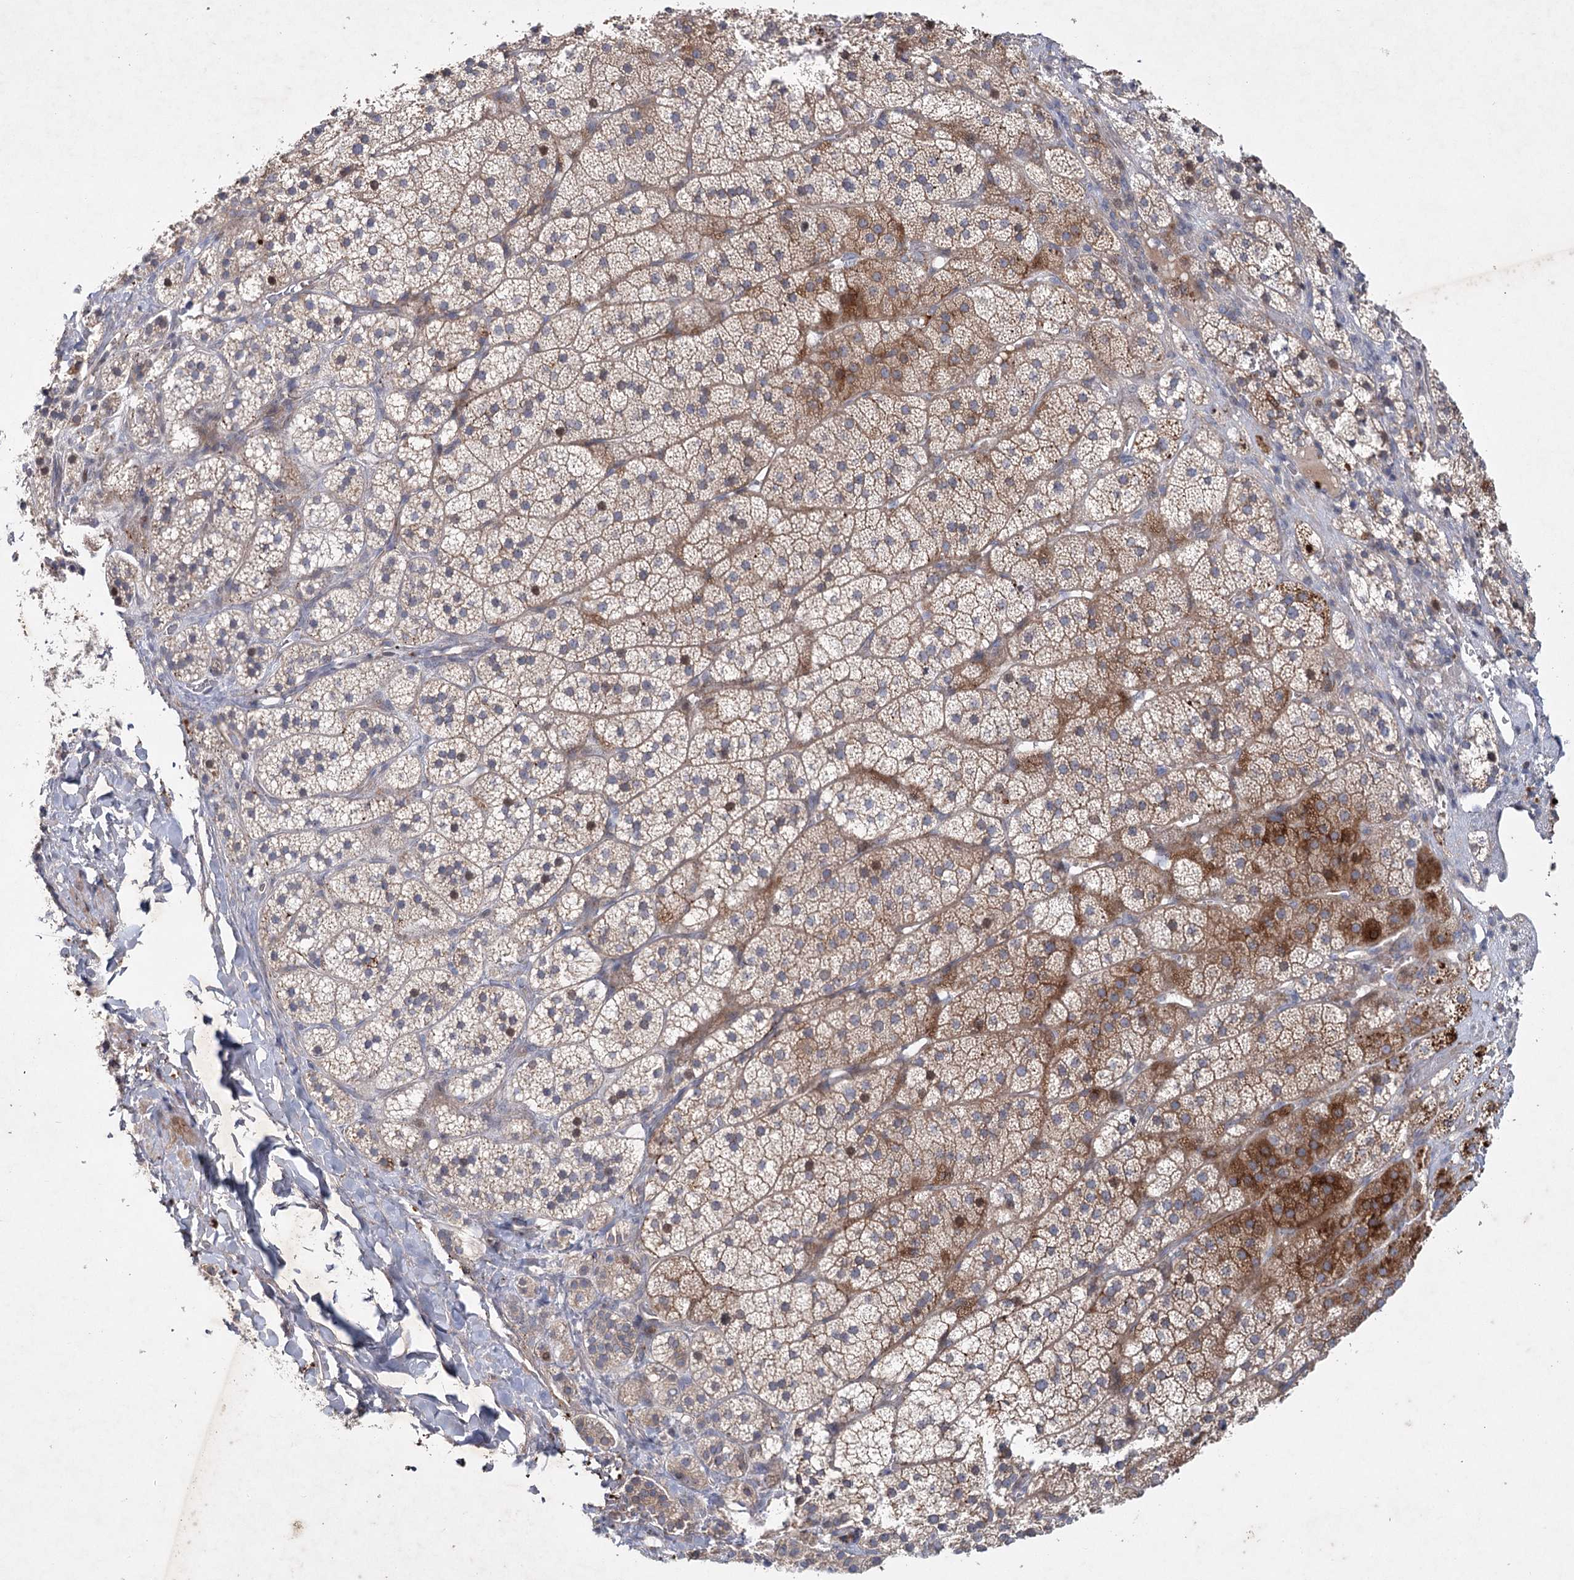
{"staining": {"intensity": "moderate", "quantity": "25%-75%", "location": "cytoplasmic/membranous,nuclear"}, "tissue": "adrenal gland", "cell_type": "Glandular cells", "image_type": "normal", "snomed": [{"axis": "morphology", "description": "Normal tissue, NOS"}, {"axis": "topography", "description": "Adrenal gland"}], "caption": "Moderate cytoplasmic/membranous,nuclear expression is seen in about 25%-75% of glandular cells in normal adrenal gland.", "gene": "MAP3K13", "patient": {"sex": "female", "age": 44}}